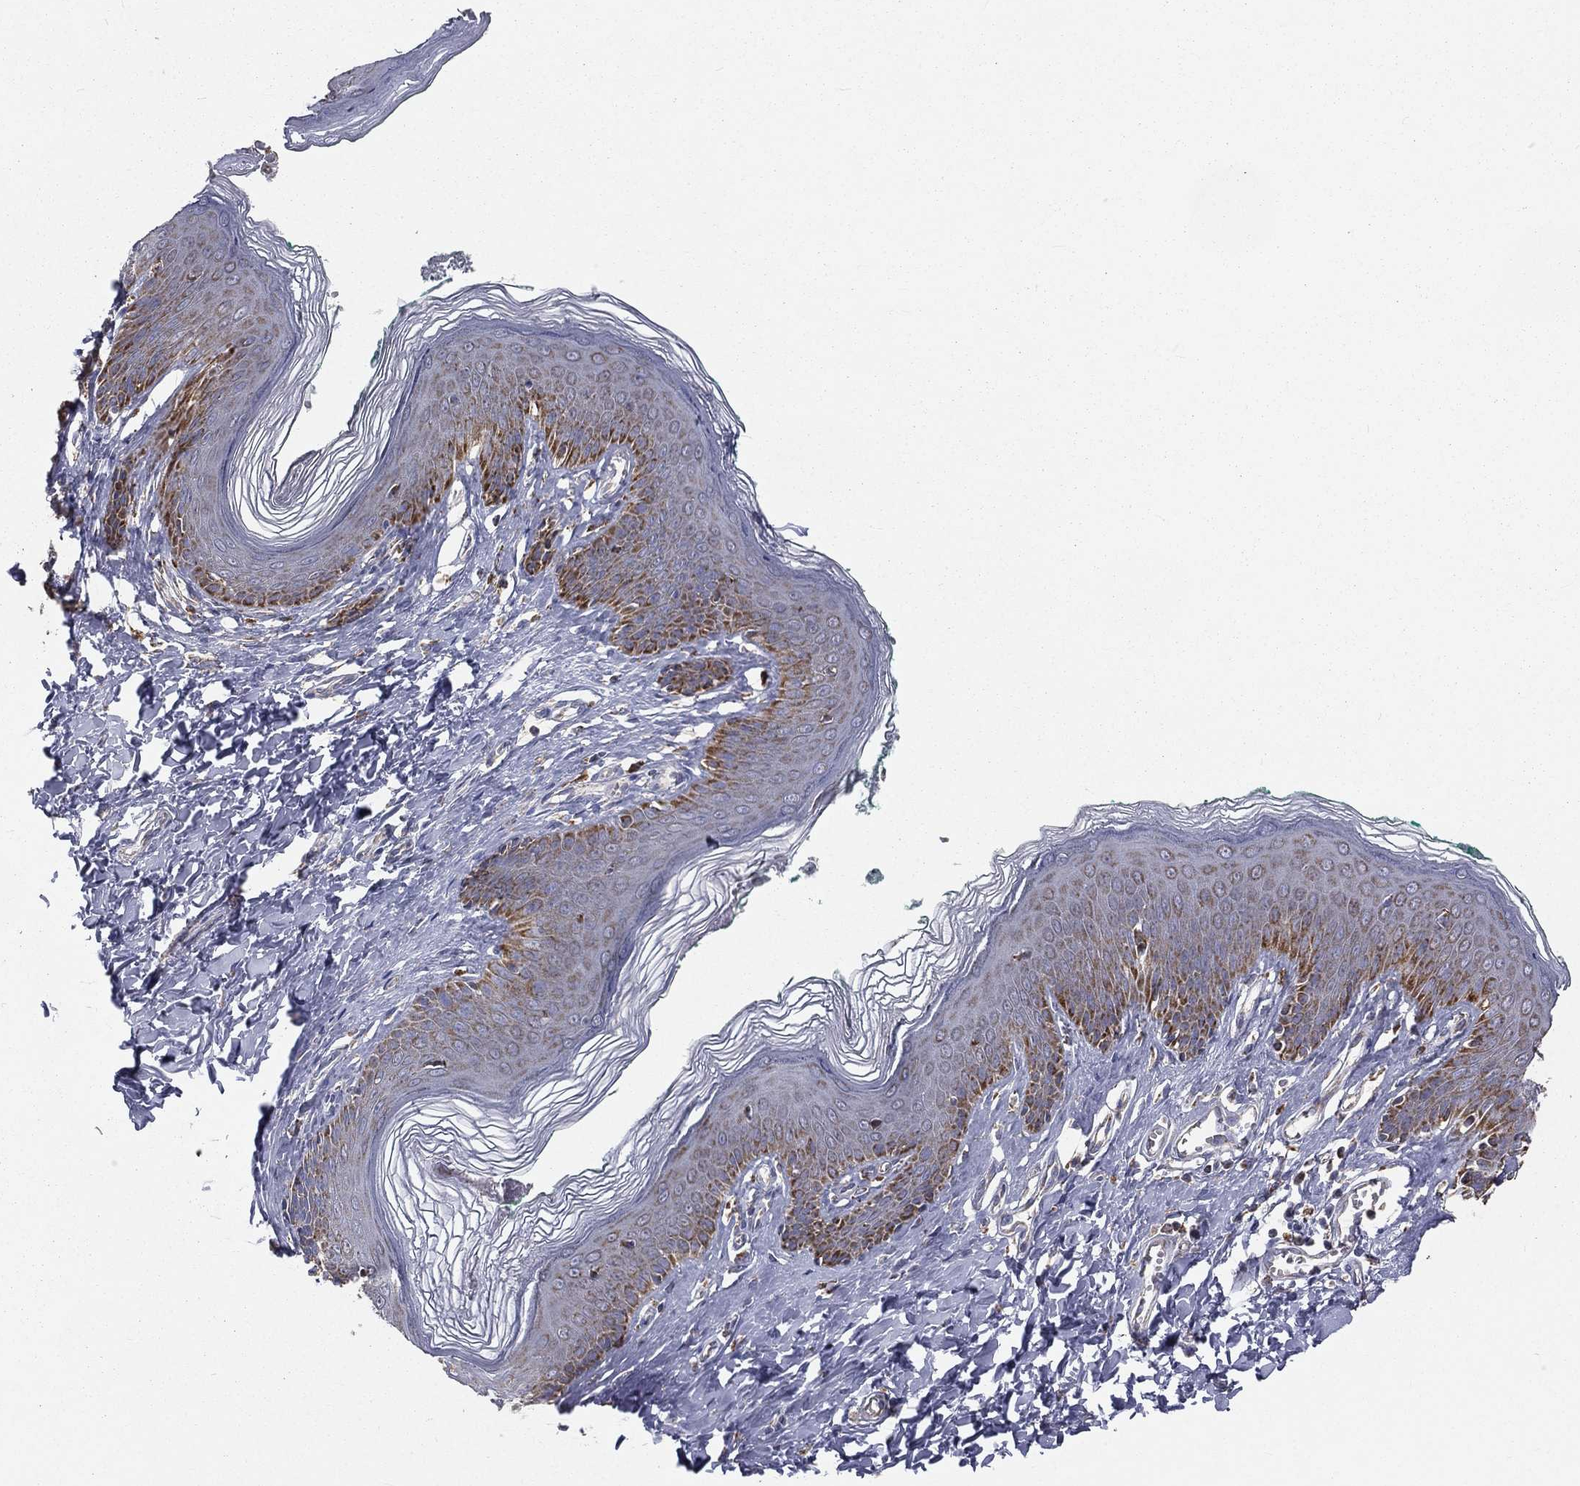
{"staining": {"intensity": "strong", "quantity": "<25%", "location": "cytoplasmic/membranous"}, "tissue": "skin", "cell_type": "Epidermal cells", "image_type": "normal", "snomed": [{"axis": "morphology", "description": "Normal tissue, NOS"}, {"axis": "topography", "description": "Vulva"}], "caption": "IHC micrograph of unremarkable skin: skin stained using immunohistochemistry shows medium levels of strong protein expression localized specifically in the cytoplasmic/membranous of epidermal cells, appearing as a cytoplasmic/membranous brown color.", "gene": "HADH", "patient": {"sex": "female", "age": 66}}